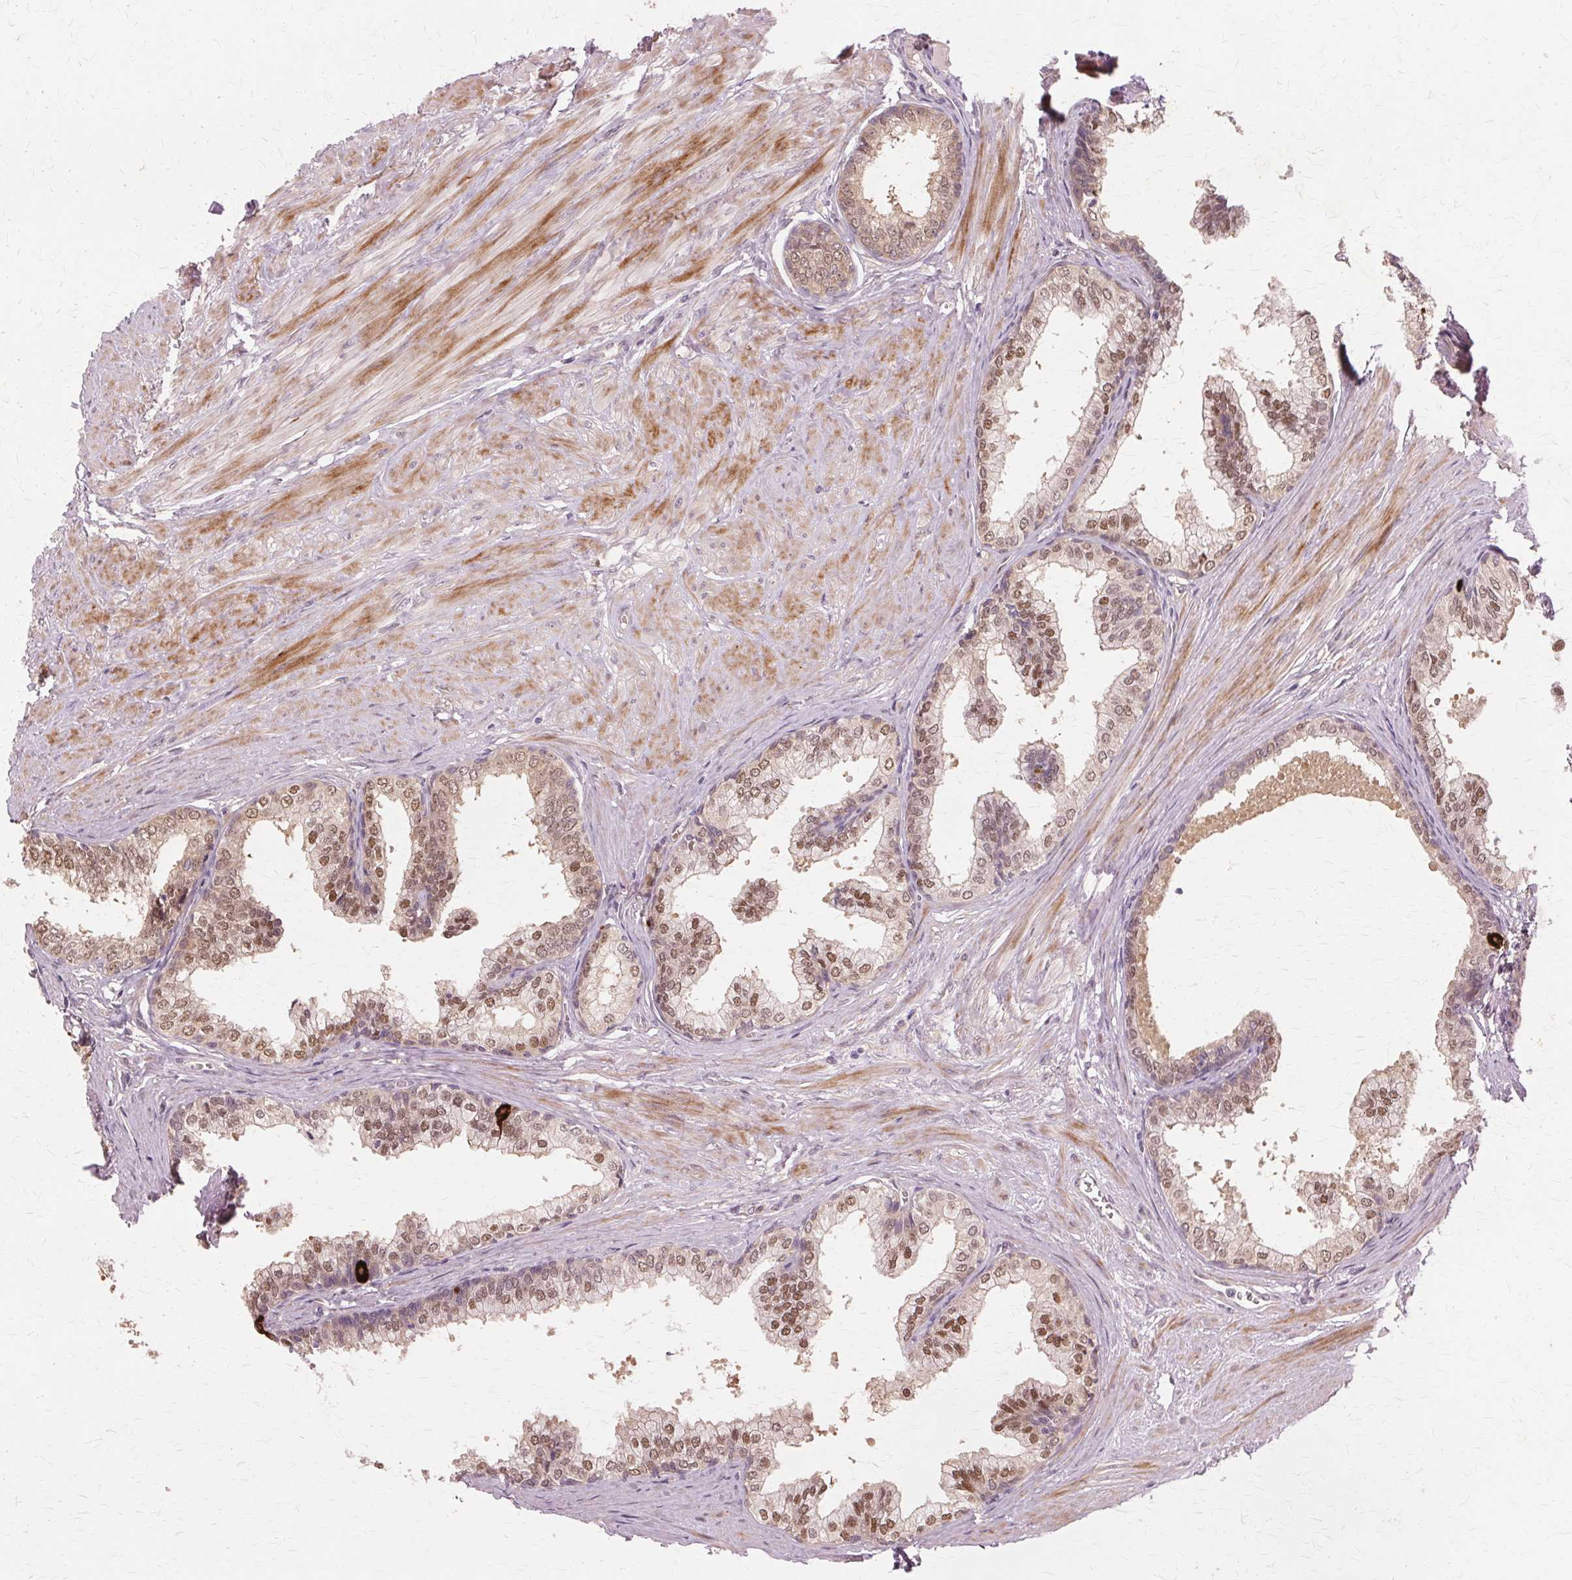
{"staining": {"intensity": "moderate", "quantity": ">75%", "location": "nuclear"}, "tissue": "prostate", "cell_type": "Glandular cells", "image_type": "normal", "snomed": [{"axis": "morphology", "description": "Normal tissue, NOS"}, {"axis": "topography", "description": "Prostate"}, {"axis": "topography", "description": "Peripheral nerve tissue"}], "caption": "Protein positivity by immunohistochemistry displays moderate nuclear staining in about >75% of glandular cells in unremarkable prostate.", "gene": "PRMT5", "patient": {"sex": "male", "age": 55}}